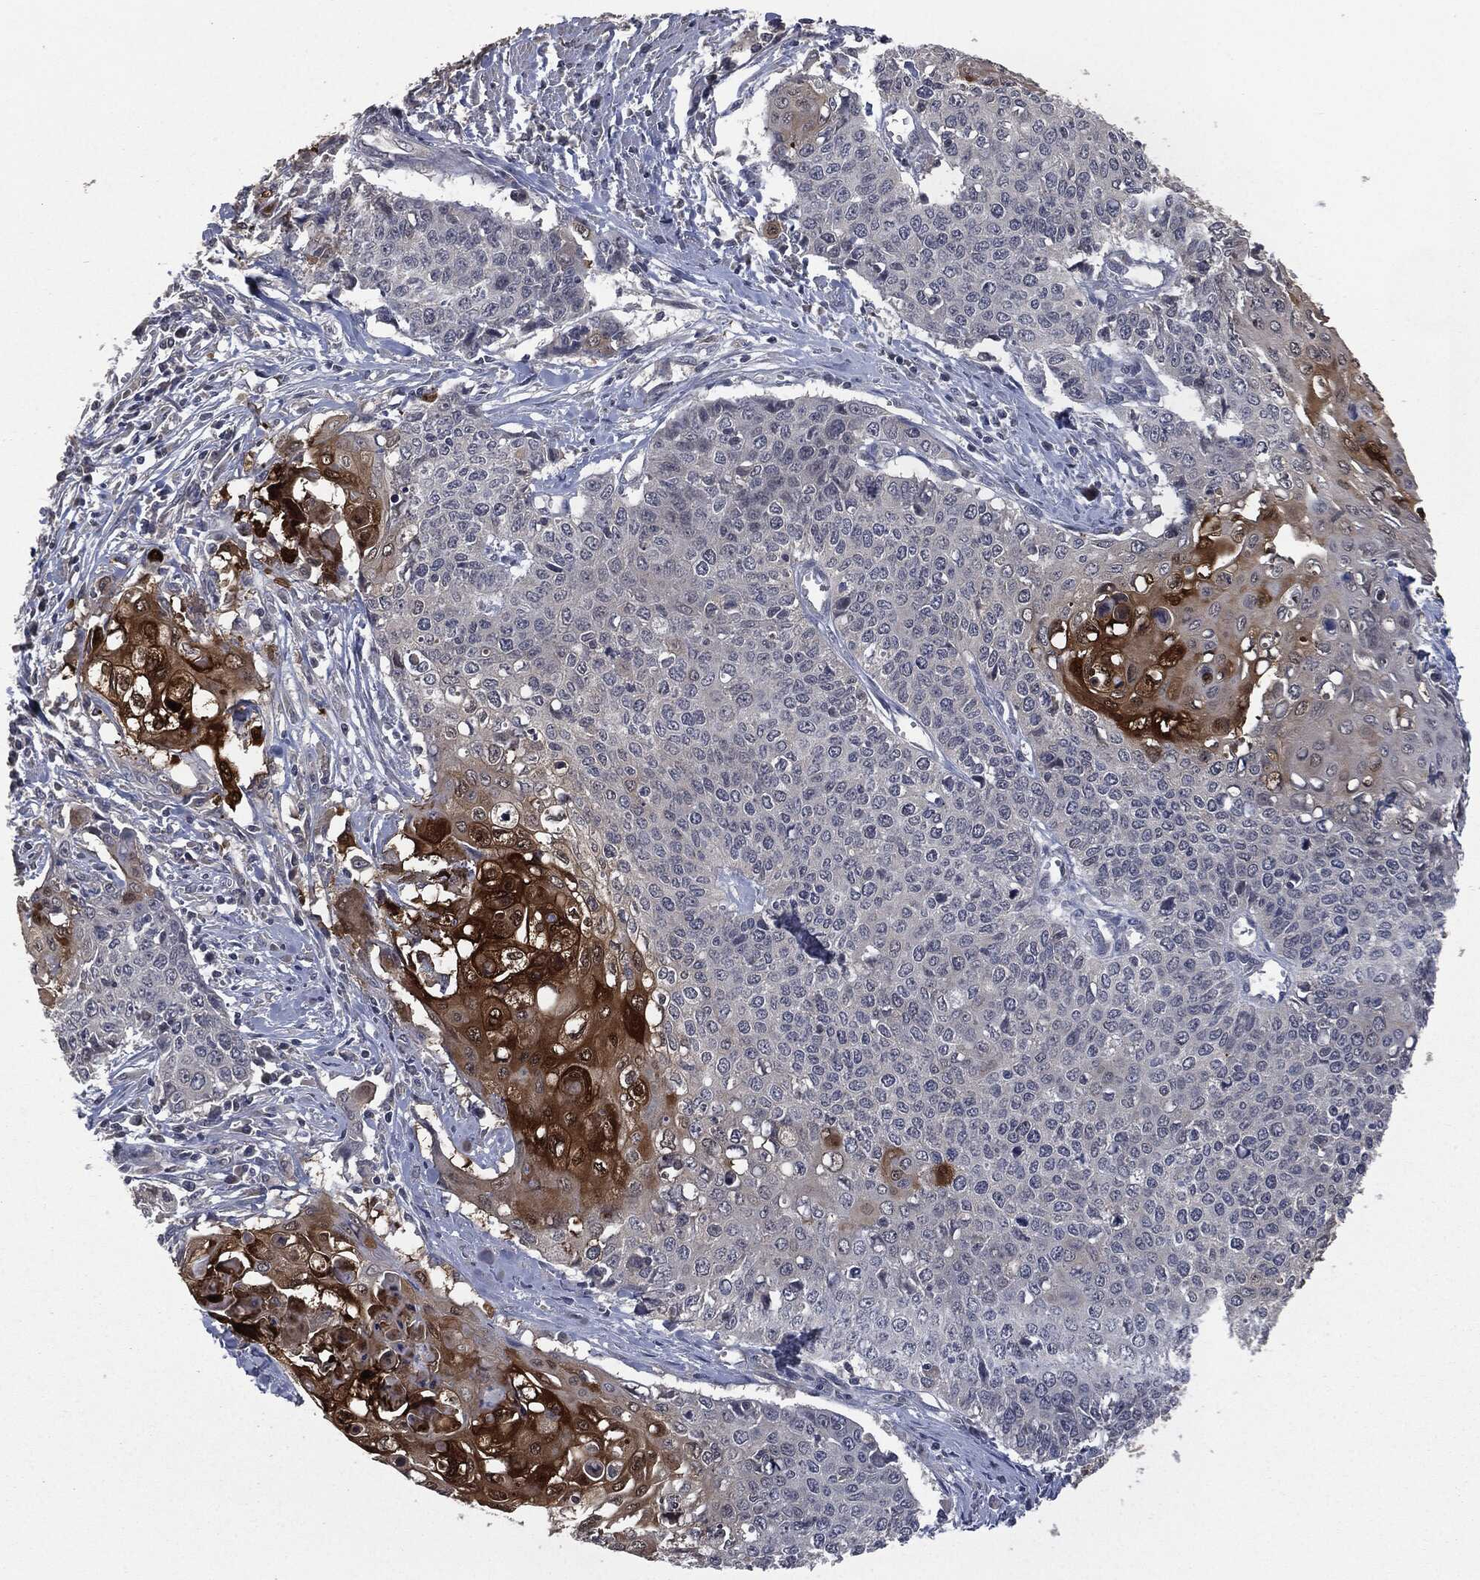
{"staining": {"intensity": "strong", "quantity": "<25%", "location": "cytoplasmic/membranous,nuclear"}, "tissue": "cervical cancer", "cell_type": "Tumor cells", "image_type": "cancer", "snomed": [{"axis": "morphology", "description": "Squamous cell carcinoma, NOS"}, {"axis": "topography", "description": "Cervix"}], "caption": "Approximately <25% of tumor cells in cervical squamous cell carcinoma show strong cytoplasmic/membranous and nuclear protein positivity as visualized by brown immunohistochemical staining.", "gene": "IL1RN", "patient": {"sex": "female", "age": 39}}